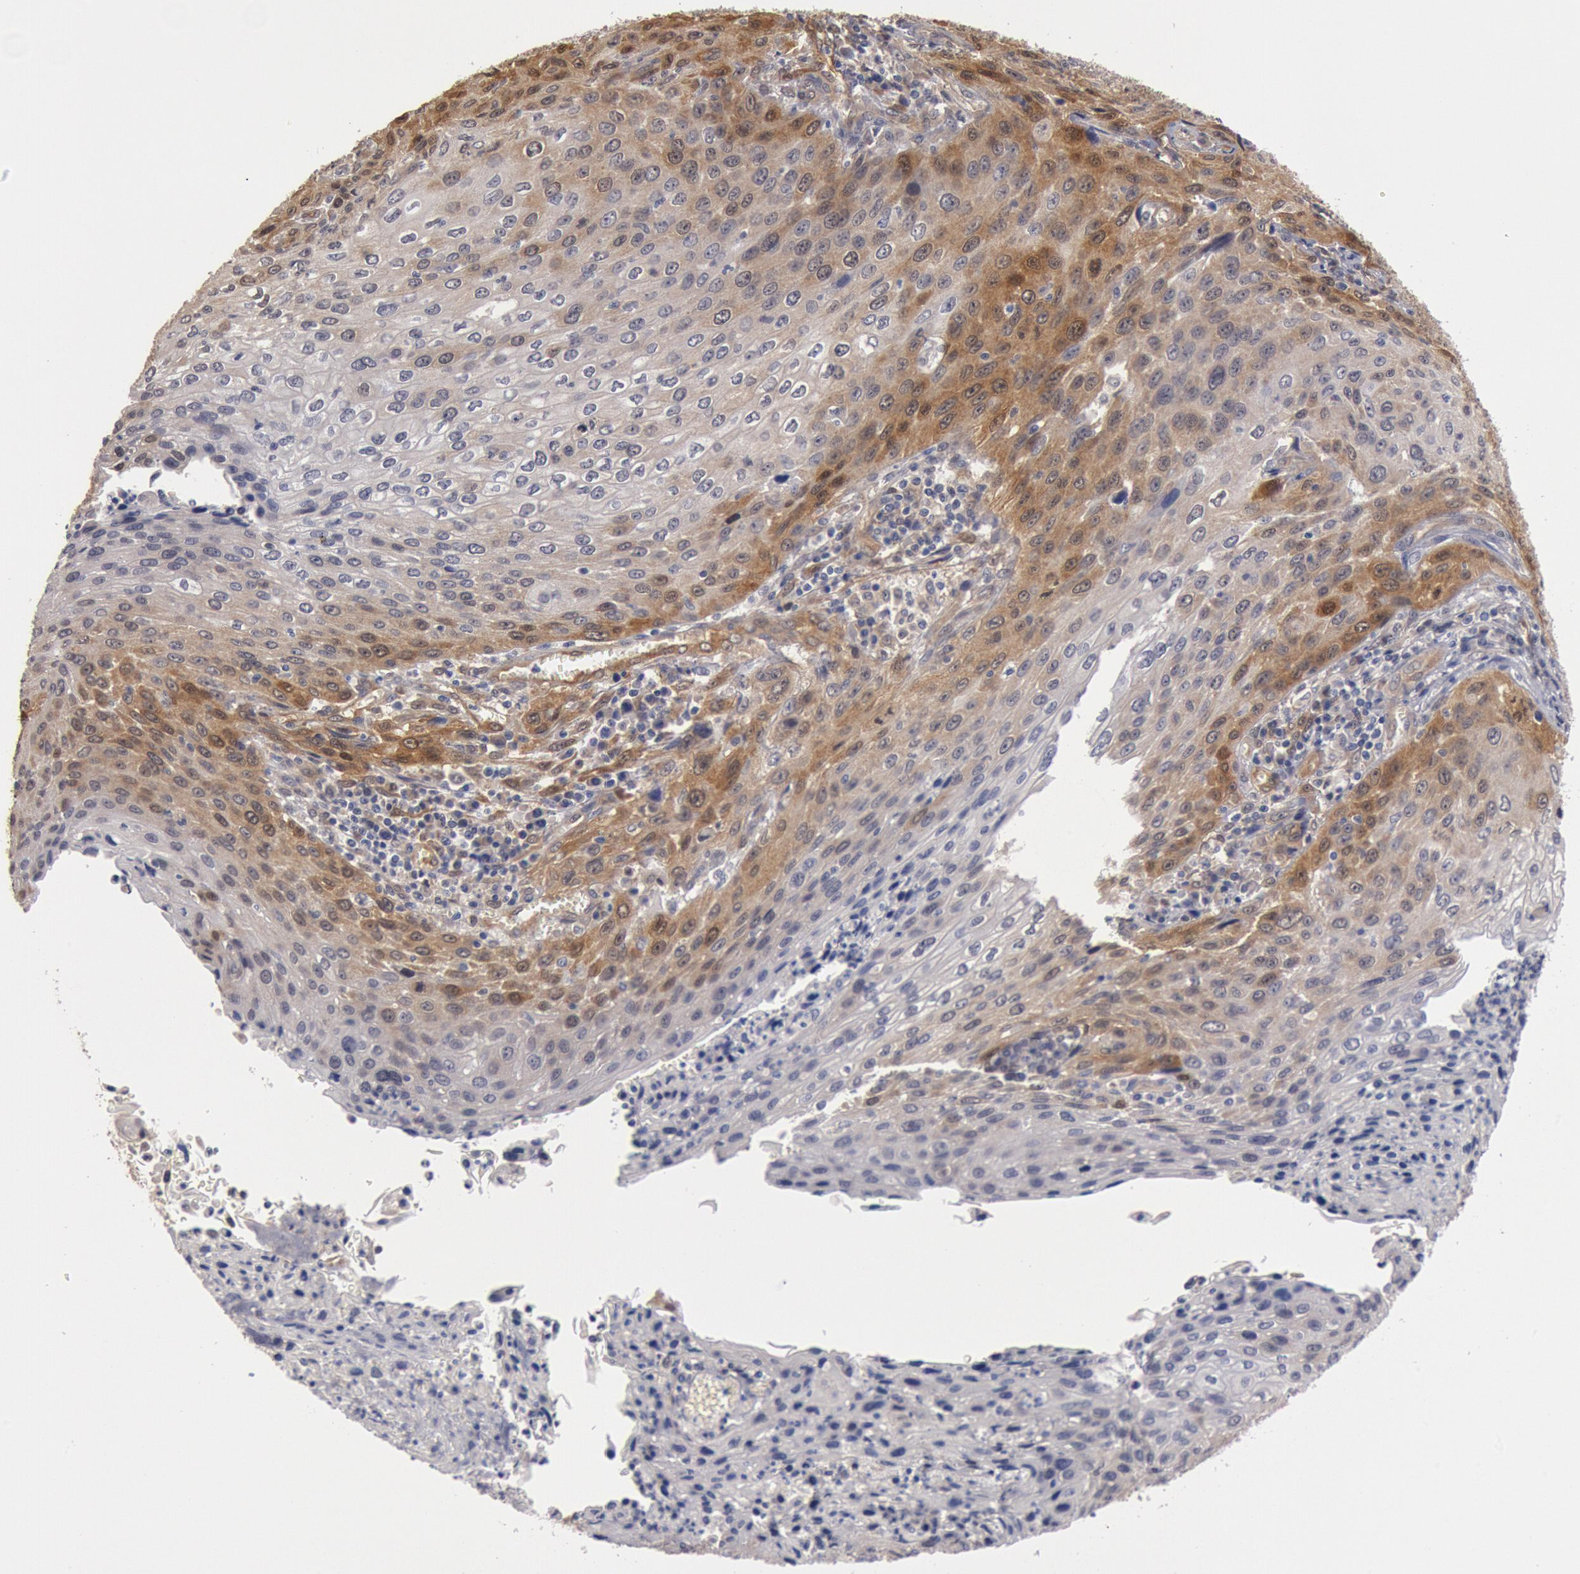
{"staining": {"intensity": "weak", "quantity": "<25%", "location": "cytoplasmic/membranous"}, "tissue": "cervical cancer", "cell_type": "Tumor cells", "image_type": "cancer", "snomed": [{"axis": "morphology", "description": "Squamous cell carcinoma, NOS"}, {"axis": "topography", "description": "Cervix"}], "caption": "Immunohistochemical staining of cervical squamous cell carcinoma shows no significant staining in tumor cells. (DAB immunohistochemistry, high magnification).", "gene": "DNAJA1", "patient": {"sex": "female", "age": 32}}